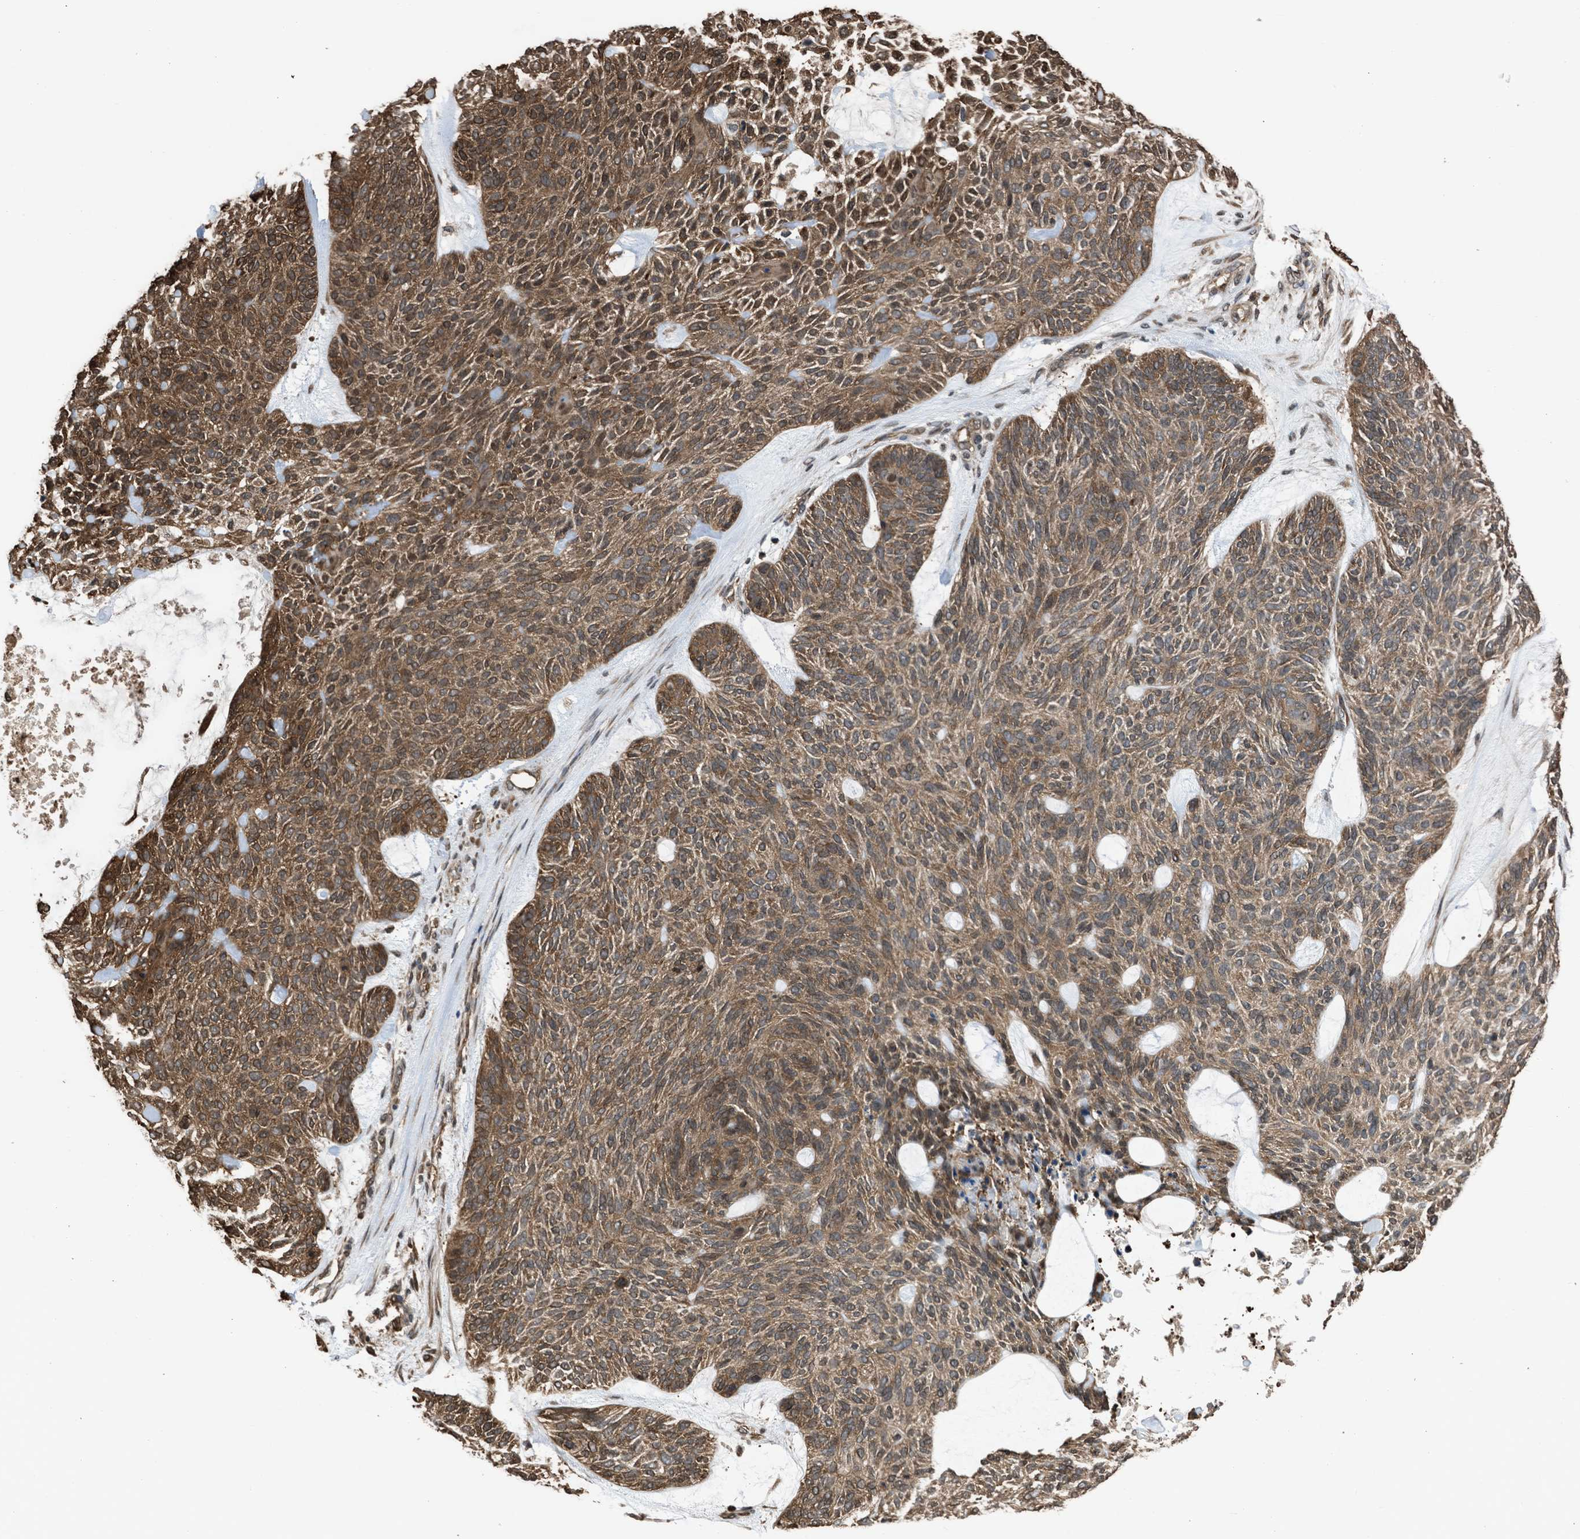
{"staining": {"intensity": "moderate", "quantity": ">75%", "location": "cytoplasmic/membranous"}, "tissue": "skin cancer", "cell_type": "Tumor cells", "image_type": "cancer", "snomed": [{"axis": "morphology", "description": "Basal cell carcinoma"}, {"axis": "topography", "description": "Skin"}], "caption": "Moderate cytoplasmic/membranous protein positivity is identified in about >75% of tumor cells in skin cancer (basal cell carcinoma).", "gene": "YWHAG", "patient": {"sex": "male", "age": 55}}